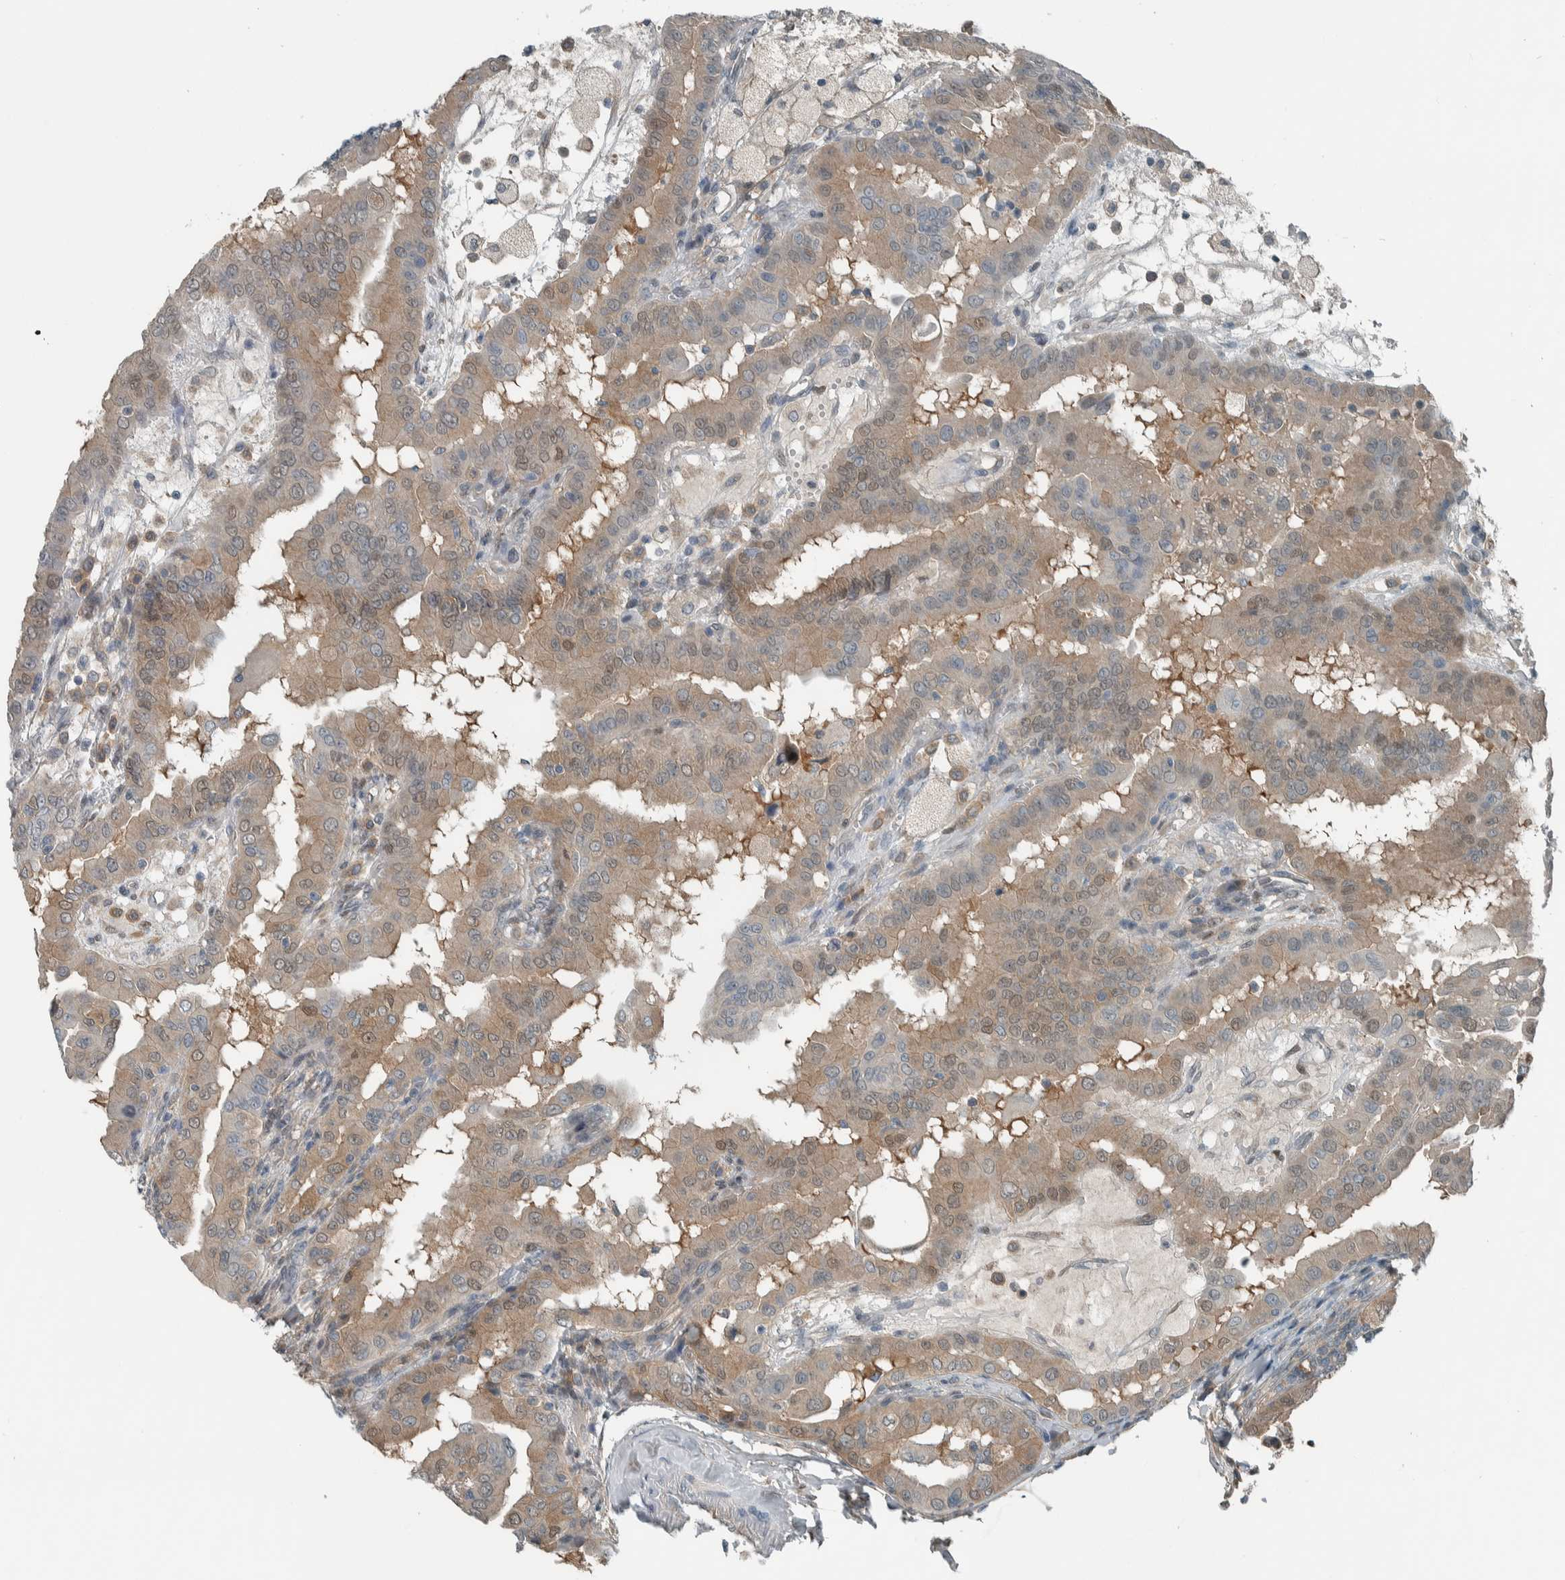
{"staining": {"intensity": "weak", "quantity": ">75%", "location": "cytoplasmic/membranous,nuclear"}, "tissue": "thyroid cancer", "cell_type": "Tumor cells", "image_type": "cancer", "snomed": [{"axis": "morphology", "description": "Papillary adenocarcinoma, NOS"}, {"axis": "topography", "description": "Thyroid gland"}], "caption": "Immunohistochemical staining of human thyroid papillary adenocarcinoma demonstrates low levels of weak cytoplasmic/membranous and nuclear positivity in approximately >75% of tumor cells. (Brightfield microscopy of DAB IHC at high magnification).", "gene": "ALAD", "patient": {"sex": "male", "age": 33}}